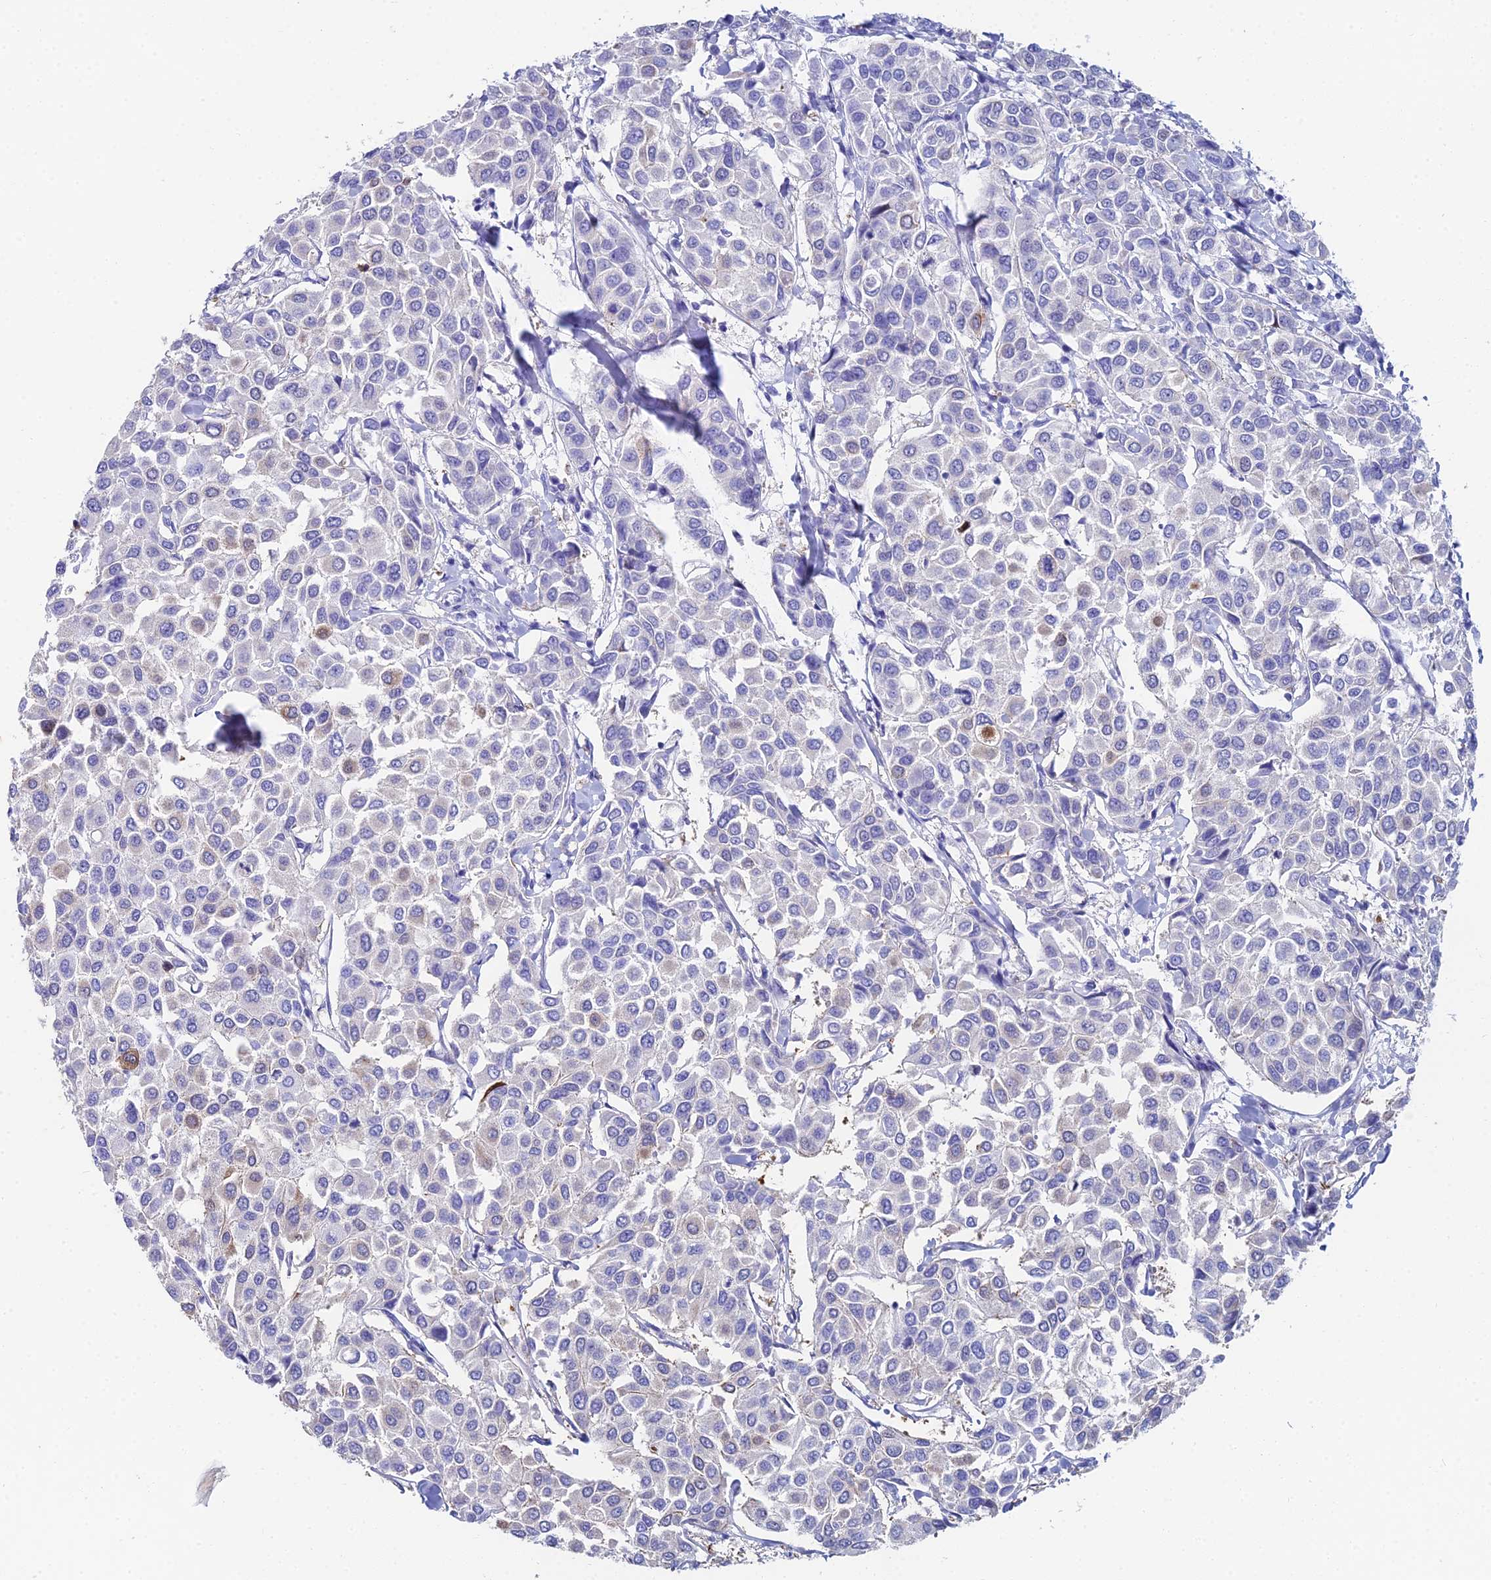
{"staining": {"intensity": "negative", "quantity": "none", "location": "none"}, "tissue": "breast cancer", "cell_type": "Tumor cells", "image_type": "cancer", "snomed": [{"axis": "morphology", "description": "Duct carcinoma"}, {"axis": "topography", "description": "Breast"}], "caption": "This is an immunohistochemistry (IHC) photomicrograph of human intraductal carcinoma (breast). There is no staining in tumor cells.", "gene": "HSPA1L", "patient": {"sex": "female", "age": 55}}